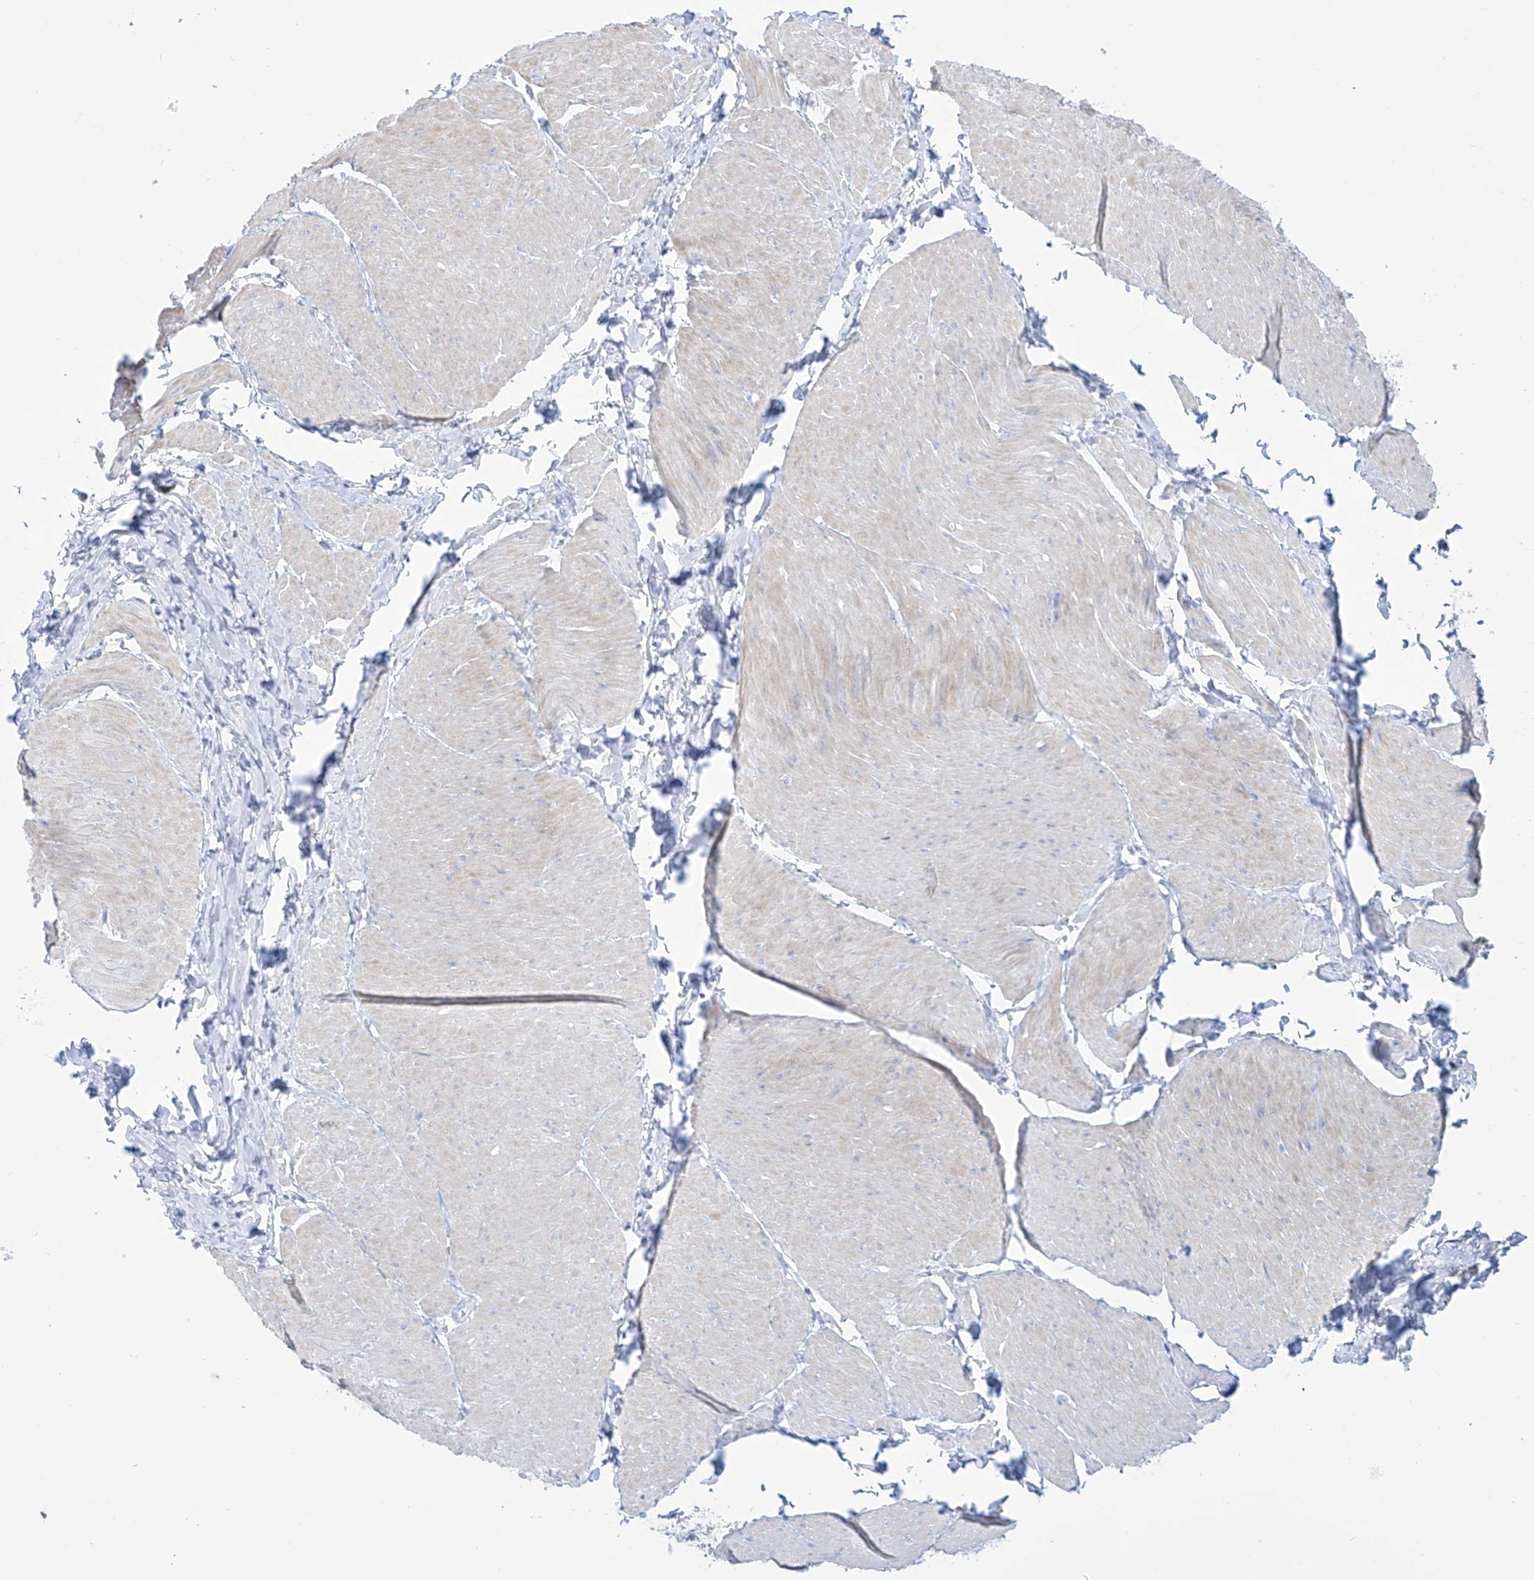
{"staining": {"intensity": "negative", "quantity": "none", "location": "none"}, "tissue": "smooth muscle", "cell_type": "Smooth muscle cells", "image_type": "normal", "snomed": [{"axis": "morphology", "description": "Urothelial carcinoma, High grade"}, {"axis": "topography", "description": "Urinary bladder"}], "caption": "IHC of benign smooth muscle exhibits no positivity in smooth muscle cells.", "gene": "SLC26A3", "patient": {"sex": "male", "age": 46}}